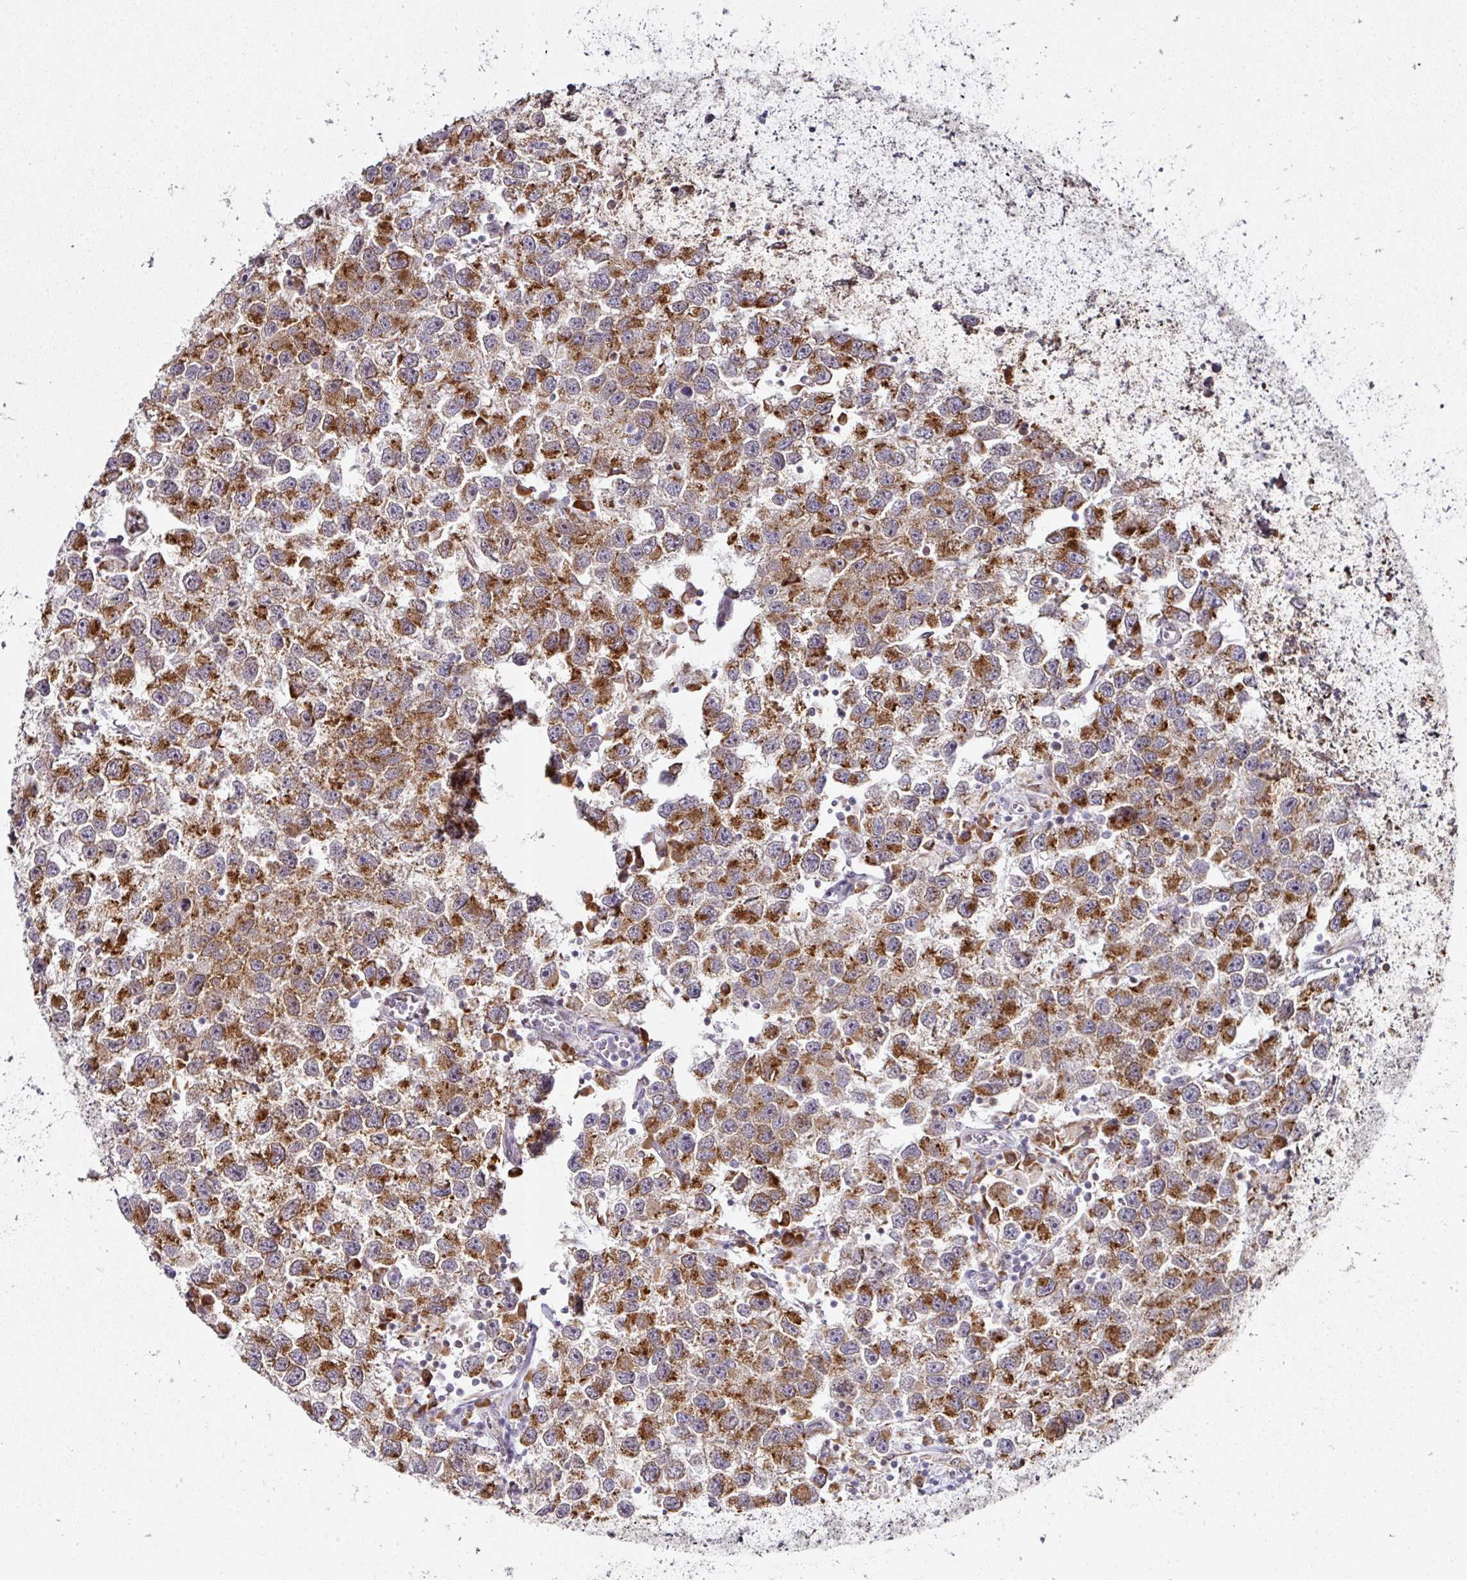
{"staining": {"intensity": "moderate", "quantity": ">75%", "location": "cytoplasmic/membranous"}, "tissue": "testis cancer", "cell_type": "Tumor cells", "image_type": "cancer", "snomed": [{"axis": "morphology", "description": "Seminoma, NOS"}, {"axis": "topography", "description": "Testis"}], "caption": "Protein staining of testis seminoma tissue demonstrates moderate cytoplasmic/membranous expression in about >75% of tumor cells.", "gene": "APOLD1", "patient": {"sex": "male", "age": 26}}